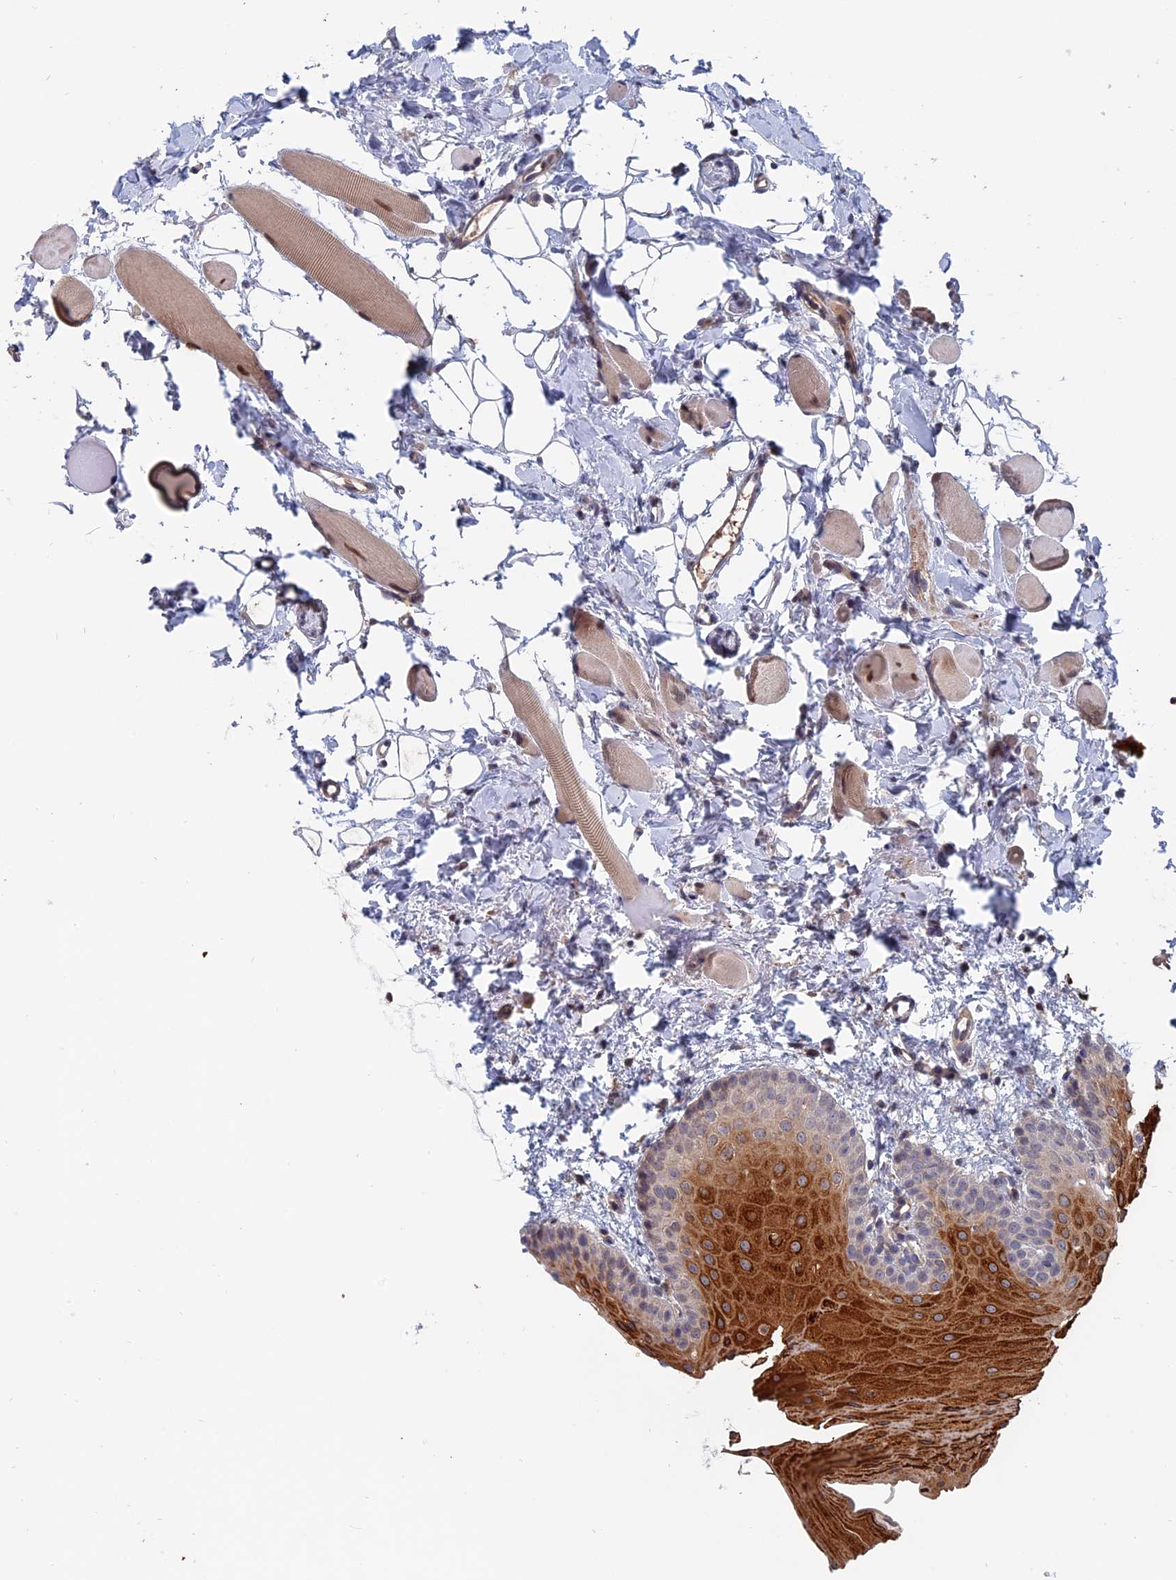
{"staining": {"intensity": "strong", "quantity": "25%-75%", "location": "cytoplasmic/membranous"}, "tissue": "oral mucosa", "cell_type": "Squamous epithelial cells", "image_type": "normal", "snomed": [{"axis": "morphology", "description": "Normal tissue, NOS"}, {"axis": "topography", "description": "Oral tissue"}], "caption": "DAB immunohistochemical staining of normal oral mucosa displays strong cytoplasmic/membranous protein staining in about 25%-75% of squamous epithelial cells.", "gene": "TRAPPC2L", "patient": {"sex": "male", "age": 28}}